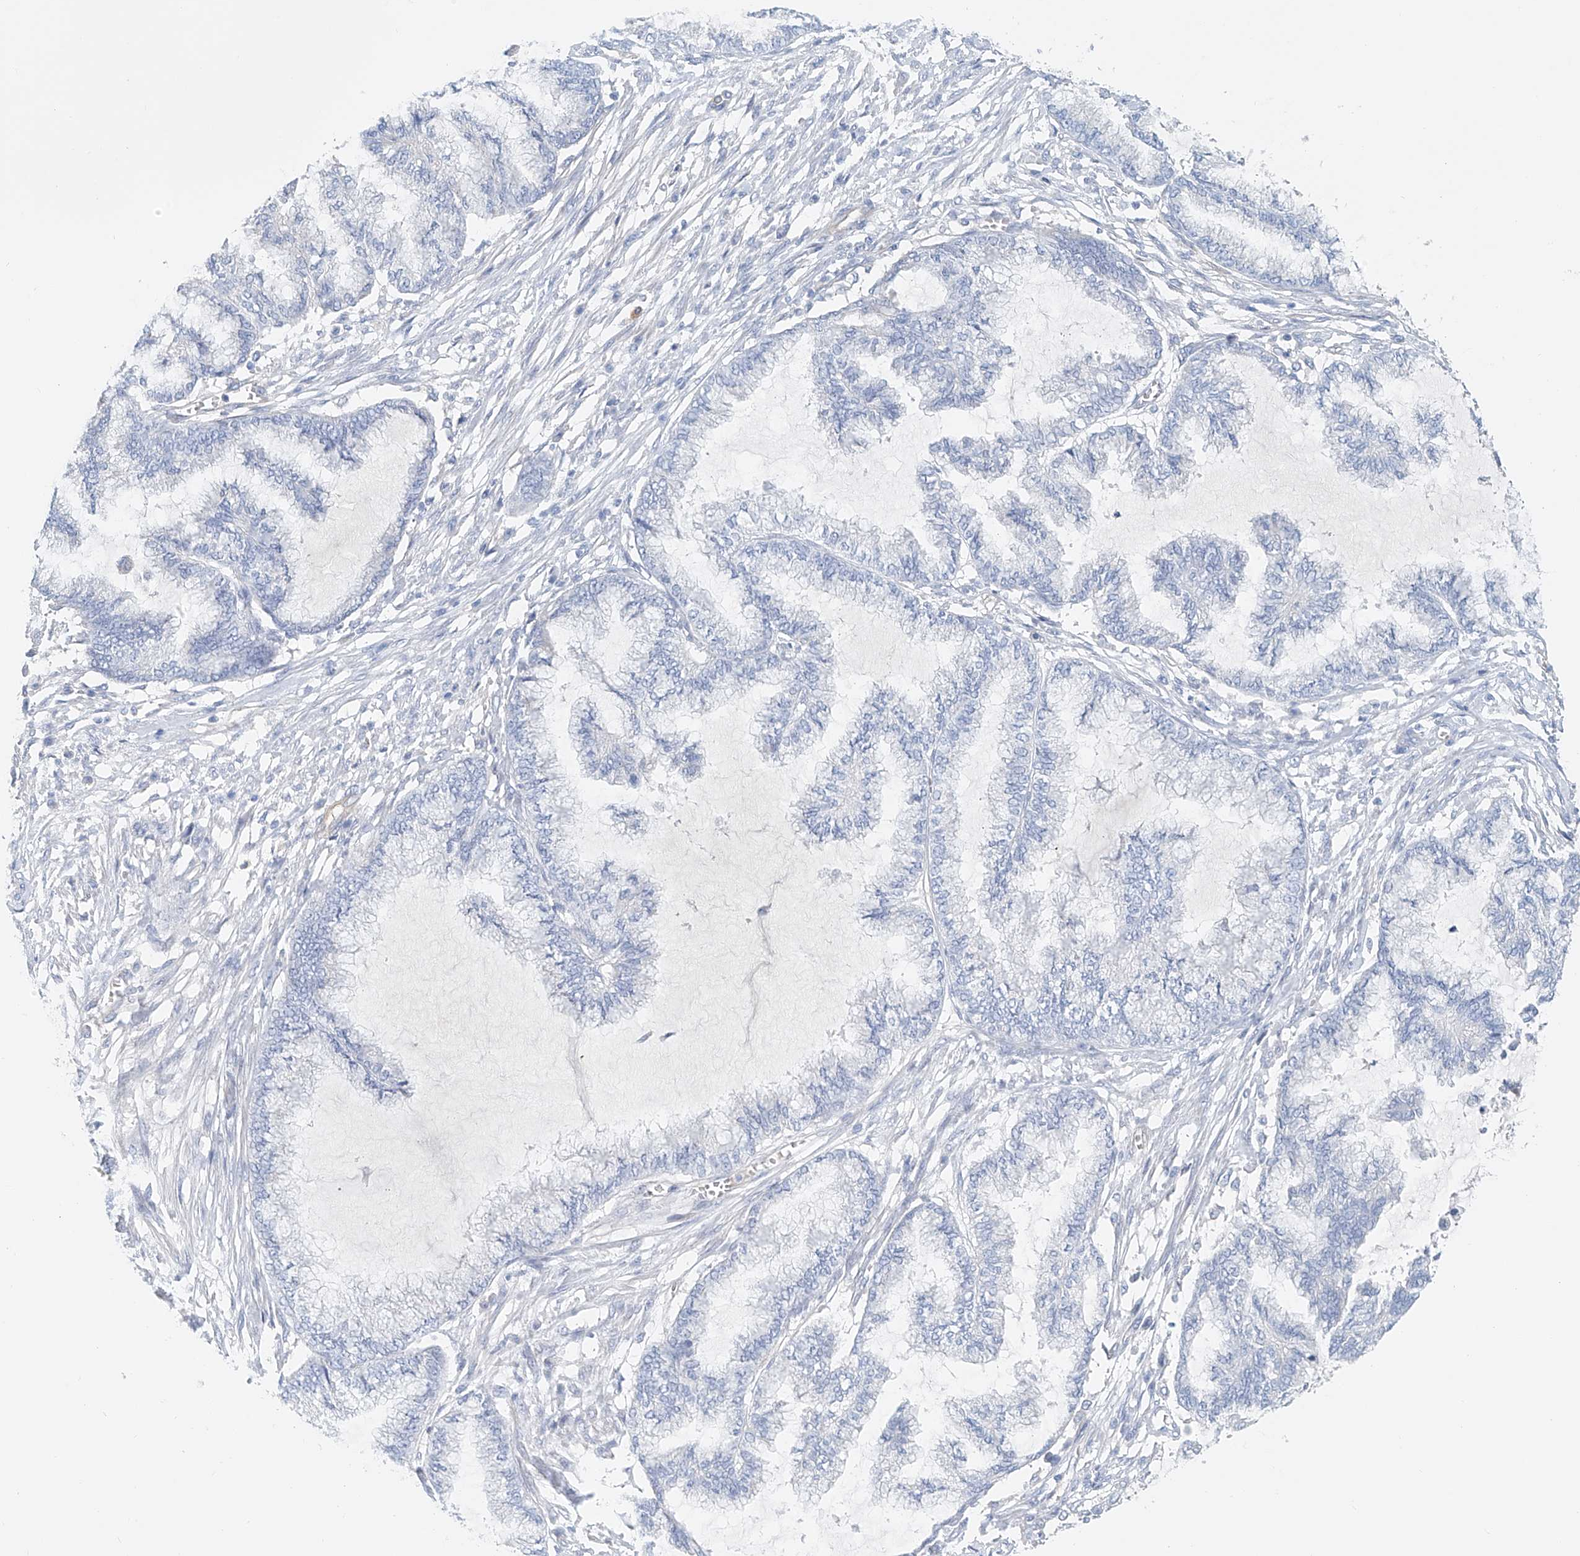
{"staining": {"intensity": "negative", "quantity": "none", "location": "none"}, "tissue": "endometrial cancer", "cell_type": "Tumor cells", "image_type": "cancer", "snomed": [{"axis": "morphology", "description": "Adenocarcinoma, NOS"}, {"axis": "topography", "description": "Endometrium"}], "caption": "Immunohistochemistry (IHC) of endometrial adenocarcinoma demonstrates no expression in tumor cells. The staining is performed using DAB brown chromogen with nuclei counter-stained in using hematoxylin.", "gene": "FRYL", "patient": {"sex": "female", "age": 86}}